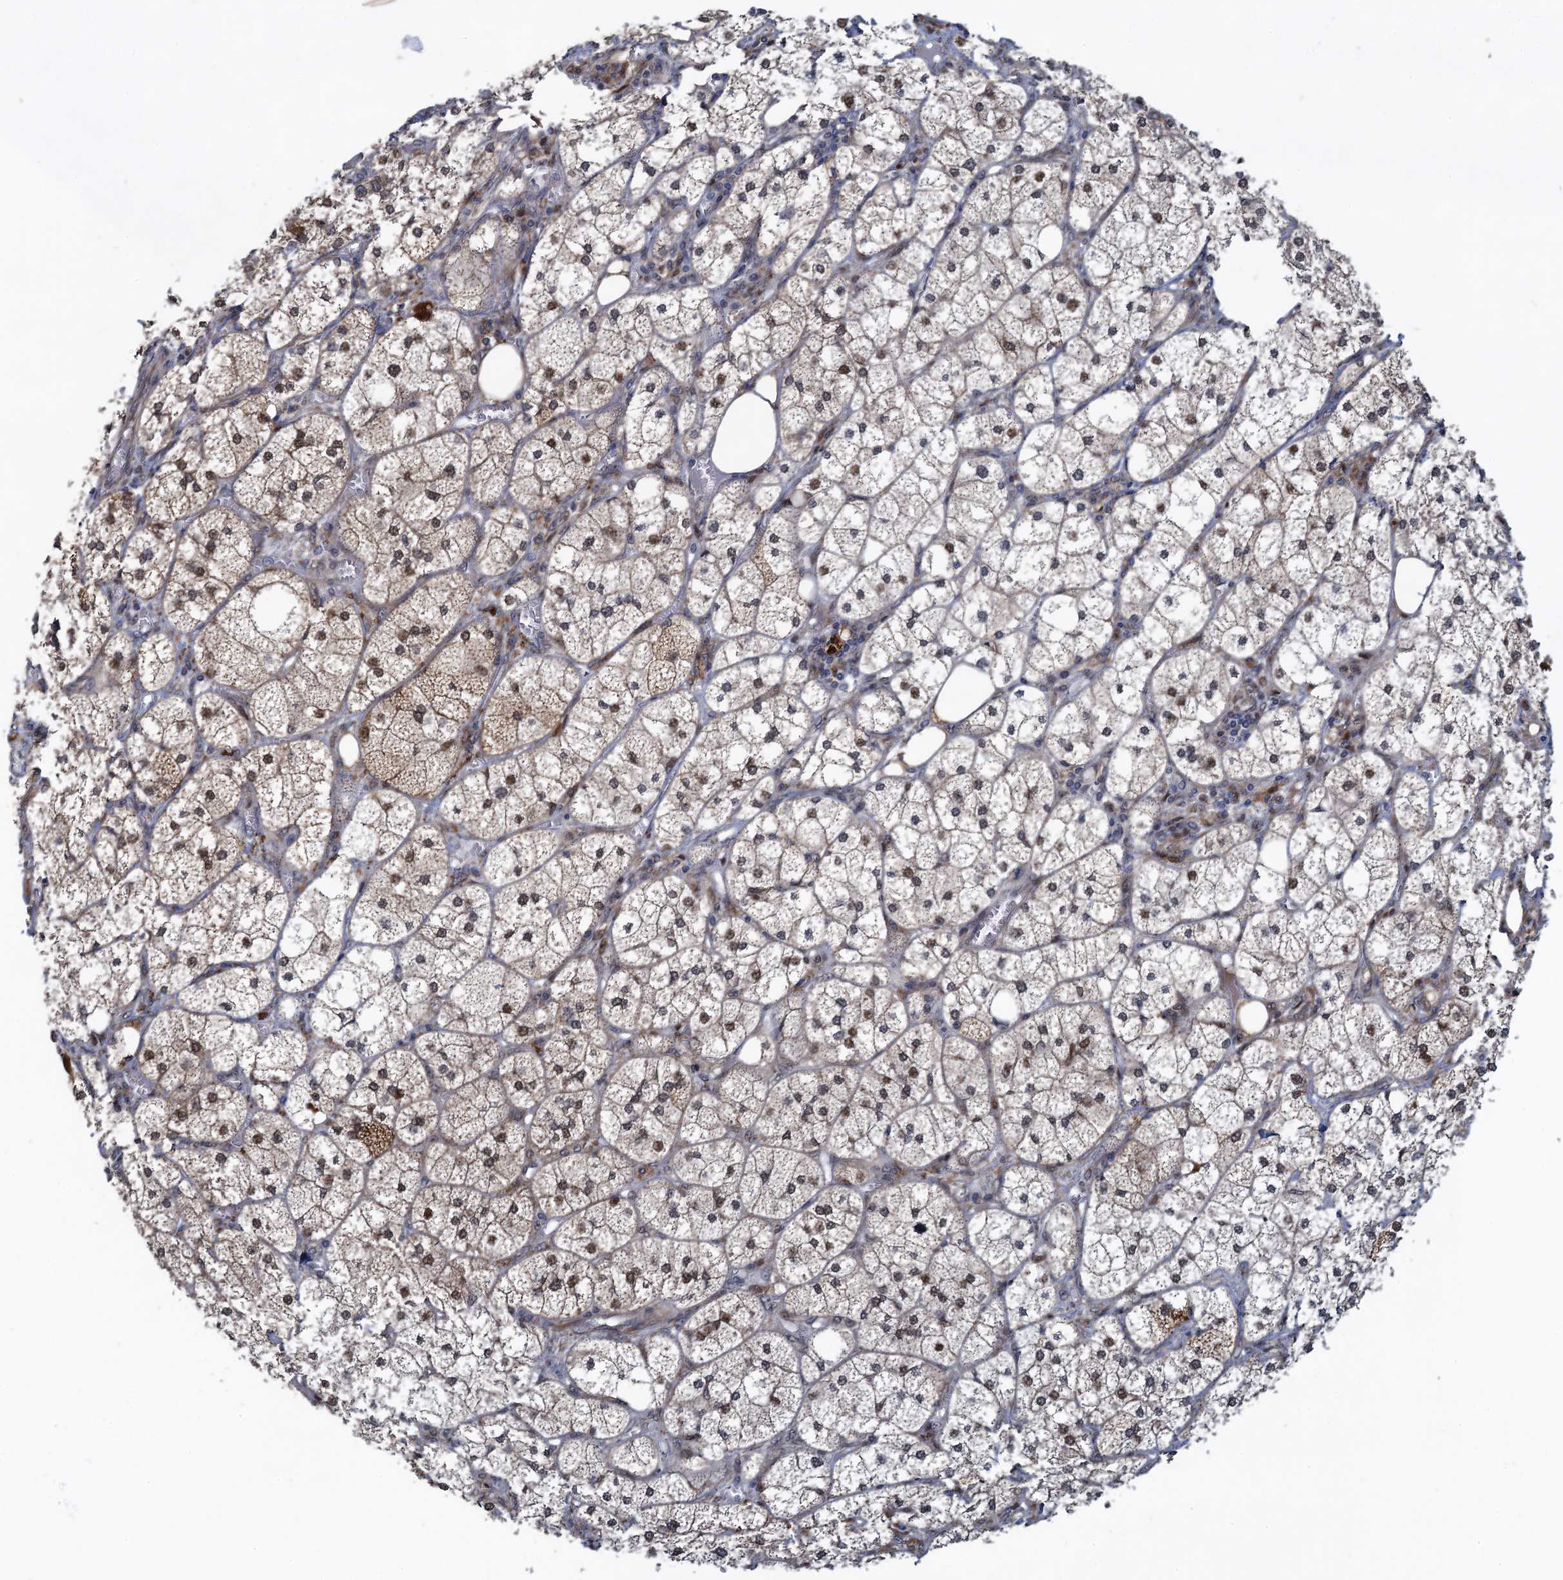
{"staining": {"intensity": "strong", "quantity": "25%-75%", "location": "cytoplasmic/membranous,nuclear"}, "tissue": "adrenal gland", "cell_type": "Glandular cells", "image_type": "normal", "snomed": [{"axis": "morphology", "description": "Normal tissue, NOS"}, {"axis": "topography", "description": "Adrenal gland"}], "caption": "This image exhibits unremarkable adrenal gland stained with immunohistochemistry to label a protein in brown. The cytoplasmic/membranous,nuclear of glandular cells show strong positivity for the protein. Nuclei are counter-stained blue.", "gene": "ATOSA", "patient": {"sex": "female", "age": 61}}